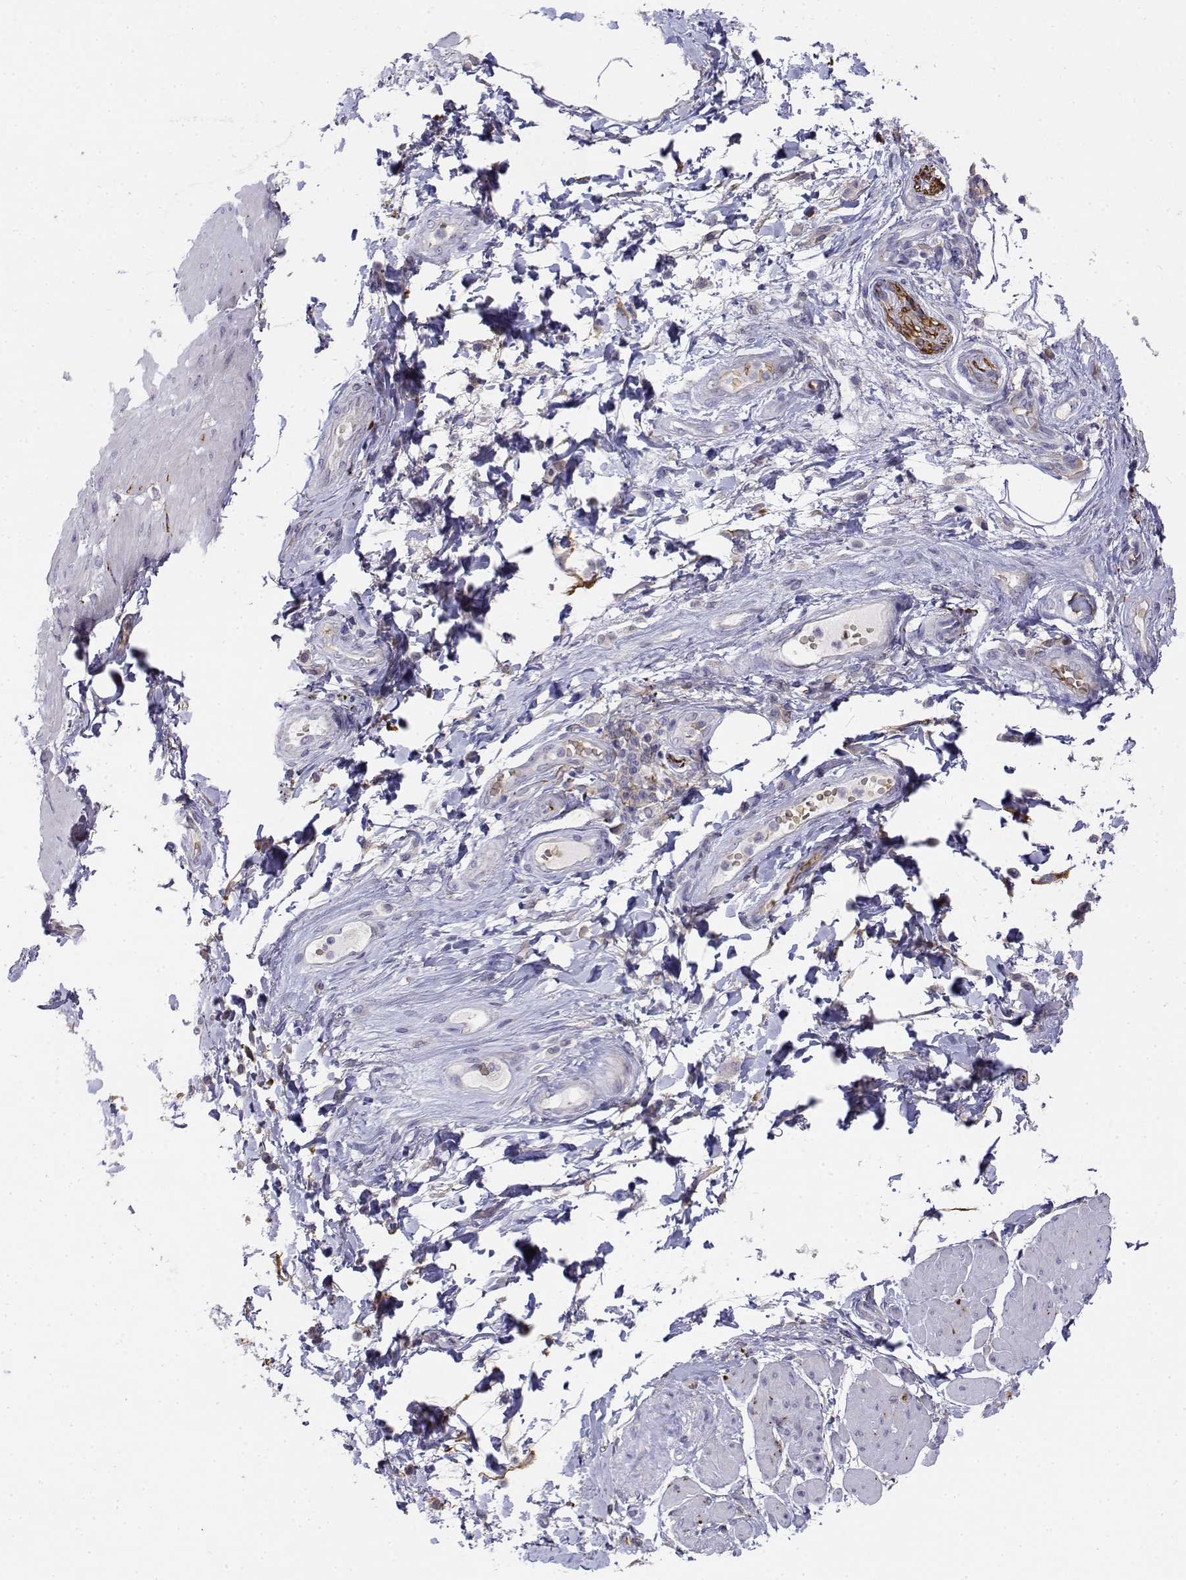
{"staining": {"intensity": "negative", "quantity": "none", "location": "none"}, "tissue": "adipose tissue", "cell_type": "Adipocytes", "image_type": "normal", "snomed": [{"axis": "morphology", "description": "Normal tissue, NOS"}, {"axis": "topography", "description": "Urinary bladder"}, {"axis": "topography", "description": "Peripheral nerve tissue"}], "caption": "Adipocytes show no significant protein expression in unremarkable adipose tissue. The staining was performed using DAB (3,3'-diaminobenzidine) to visualize the protein expression in brown, while the nuclei were stained in blue with hematoxylin (Magnification: 20x).", "gene": "CADM1", "patient": {"sex": "female", "age": 60}}